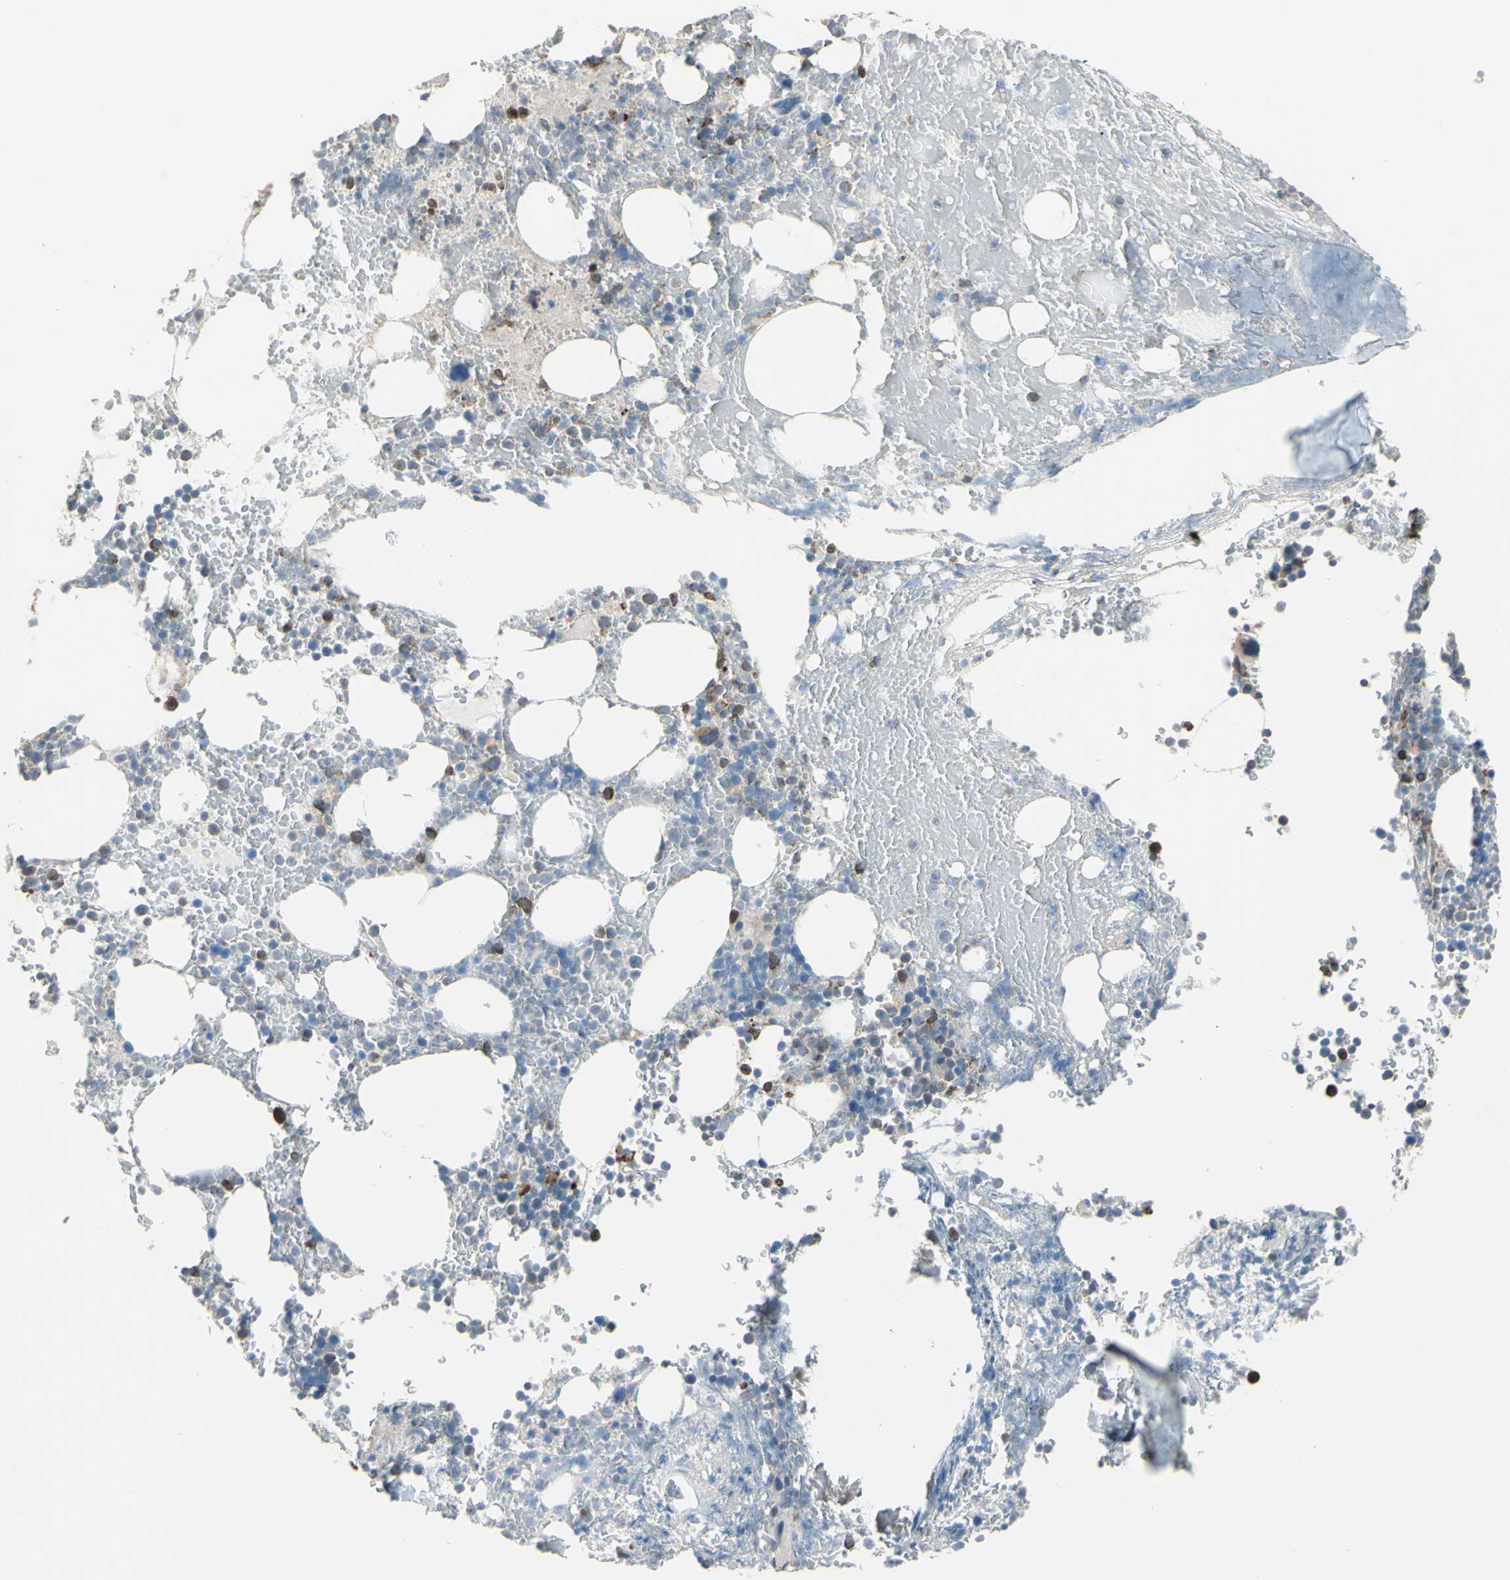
{"staining": {"intensity": "moderate", "quantity": "<25%", "location": "cytoplasmic/membranous"}, "tissue": "bone marrow", "cell_type": "Hematopoietic cells", "image_type": "normal", "snomed": [{"axis": "morphology", "description": "Normal tissue, NOS"}, {"axis": "topography", "description": "Bone marrow"}], "caption": "Immunohistochemistry (IHC) (DAB (3,3'-diaminobenzidine)) staining of unremarkable bone marrow shows moderate cytoplasmic/membranous protein staining in approximately <25% of hematopoietic cells. The staining was performed using DAB, with brown indicating positive protein expression. Nuclei are stained blue with hematoxylin.", "gene": "FAM171B", "patient": {"sex": "female", "age": 66}}